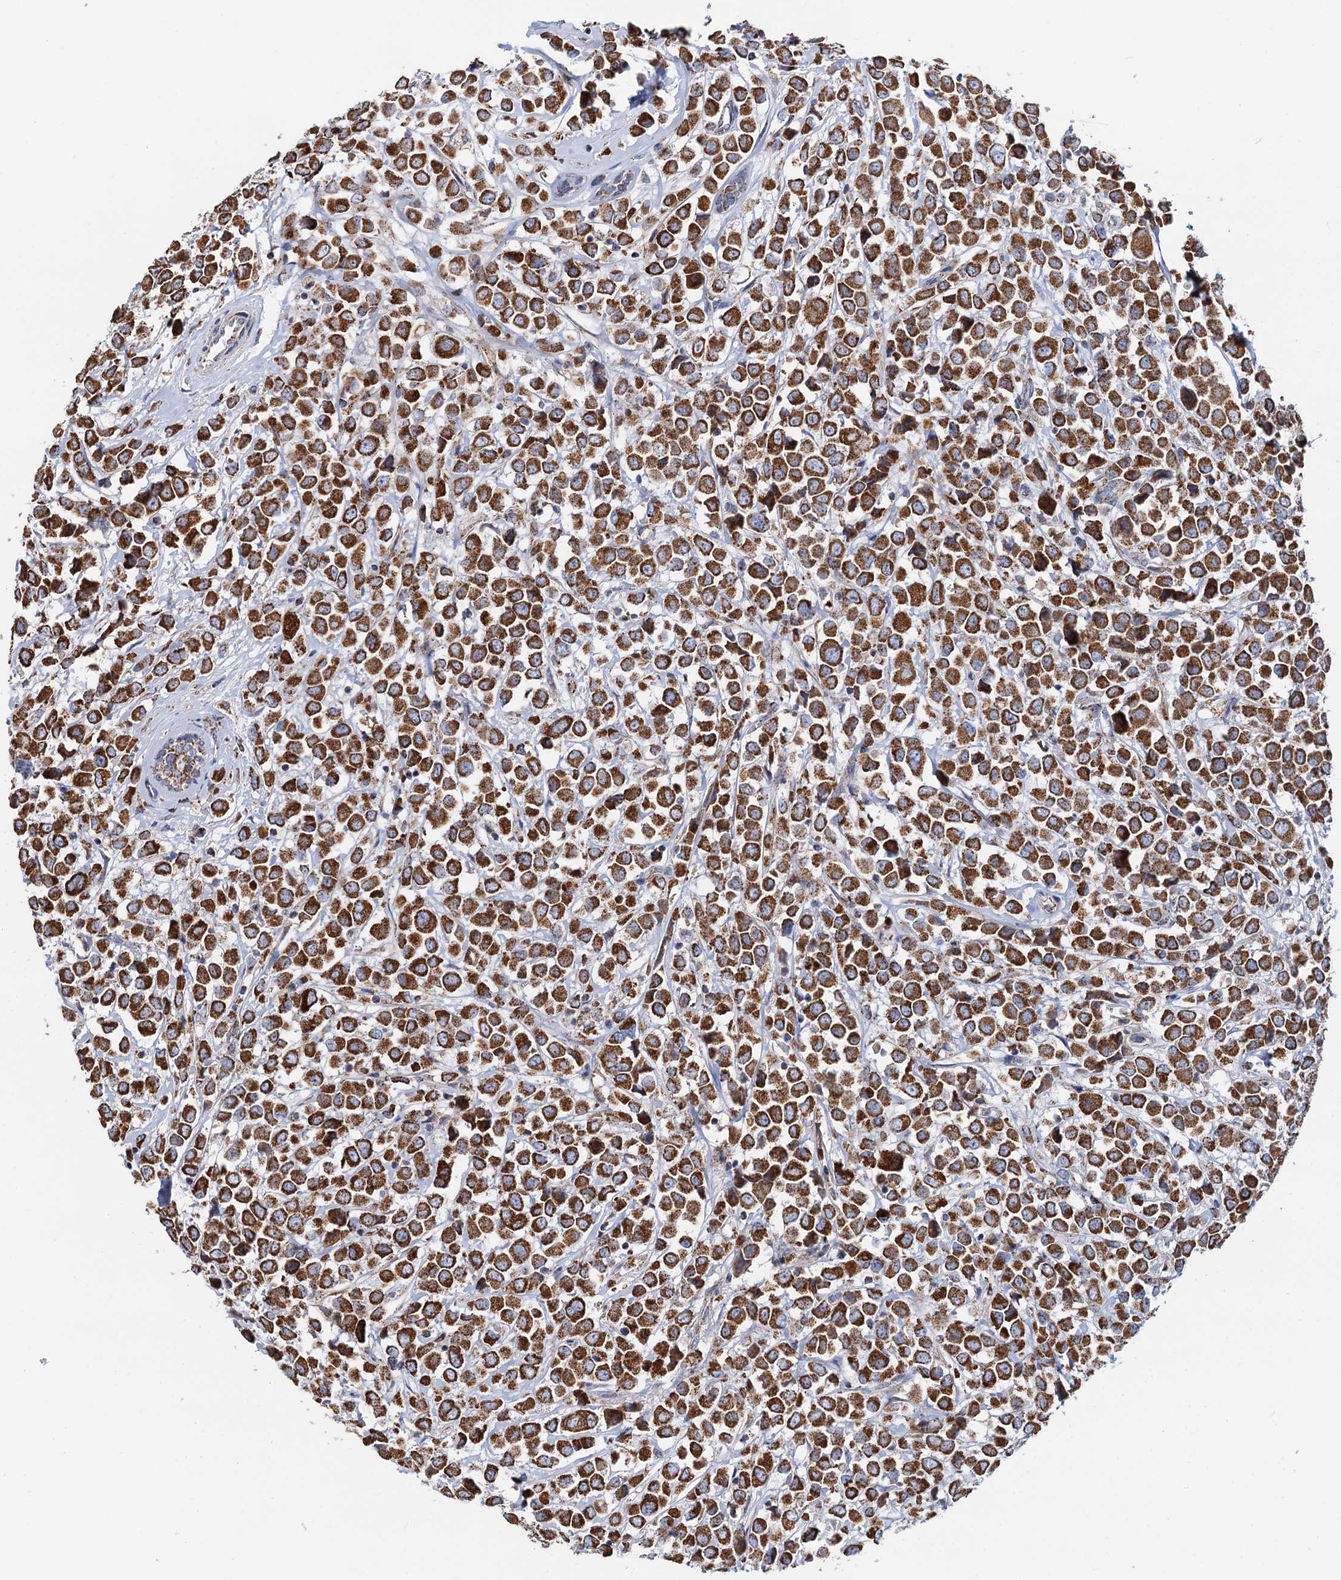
{"staining": {"intensity": "strong", "quantity": ">75%", "location": "cytoplasmic/membranous"}, "tissue": "breast cancer", "cell_type": "Tumor cells", "image_type": "cancer", "snomed": [{"axis": "morphology", "description": "Duct carcinoma"}, {"axis": "topography", "description": "Breast"}], "caption": "High-magnification brightfield microscopy of breast cancer stained with DAB (3,3'-diaminobenzidine) (brown) and counterstained with hematoxylin (blue). tumor cells exhibit strong cytoplasmic/membranous expression is seen in about>75% of cells.", "gene": "C2CD3", "patient": {"sex": "female", "age": 61}}